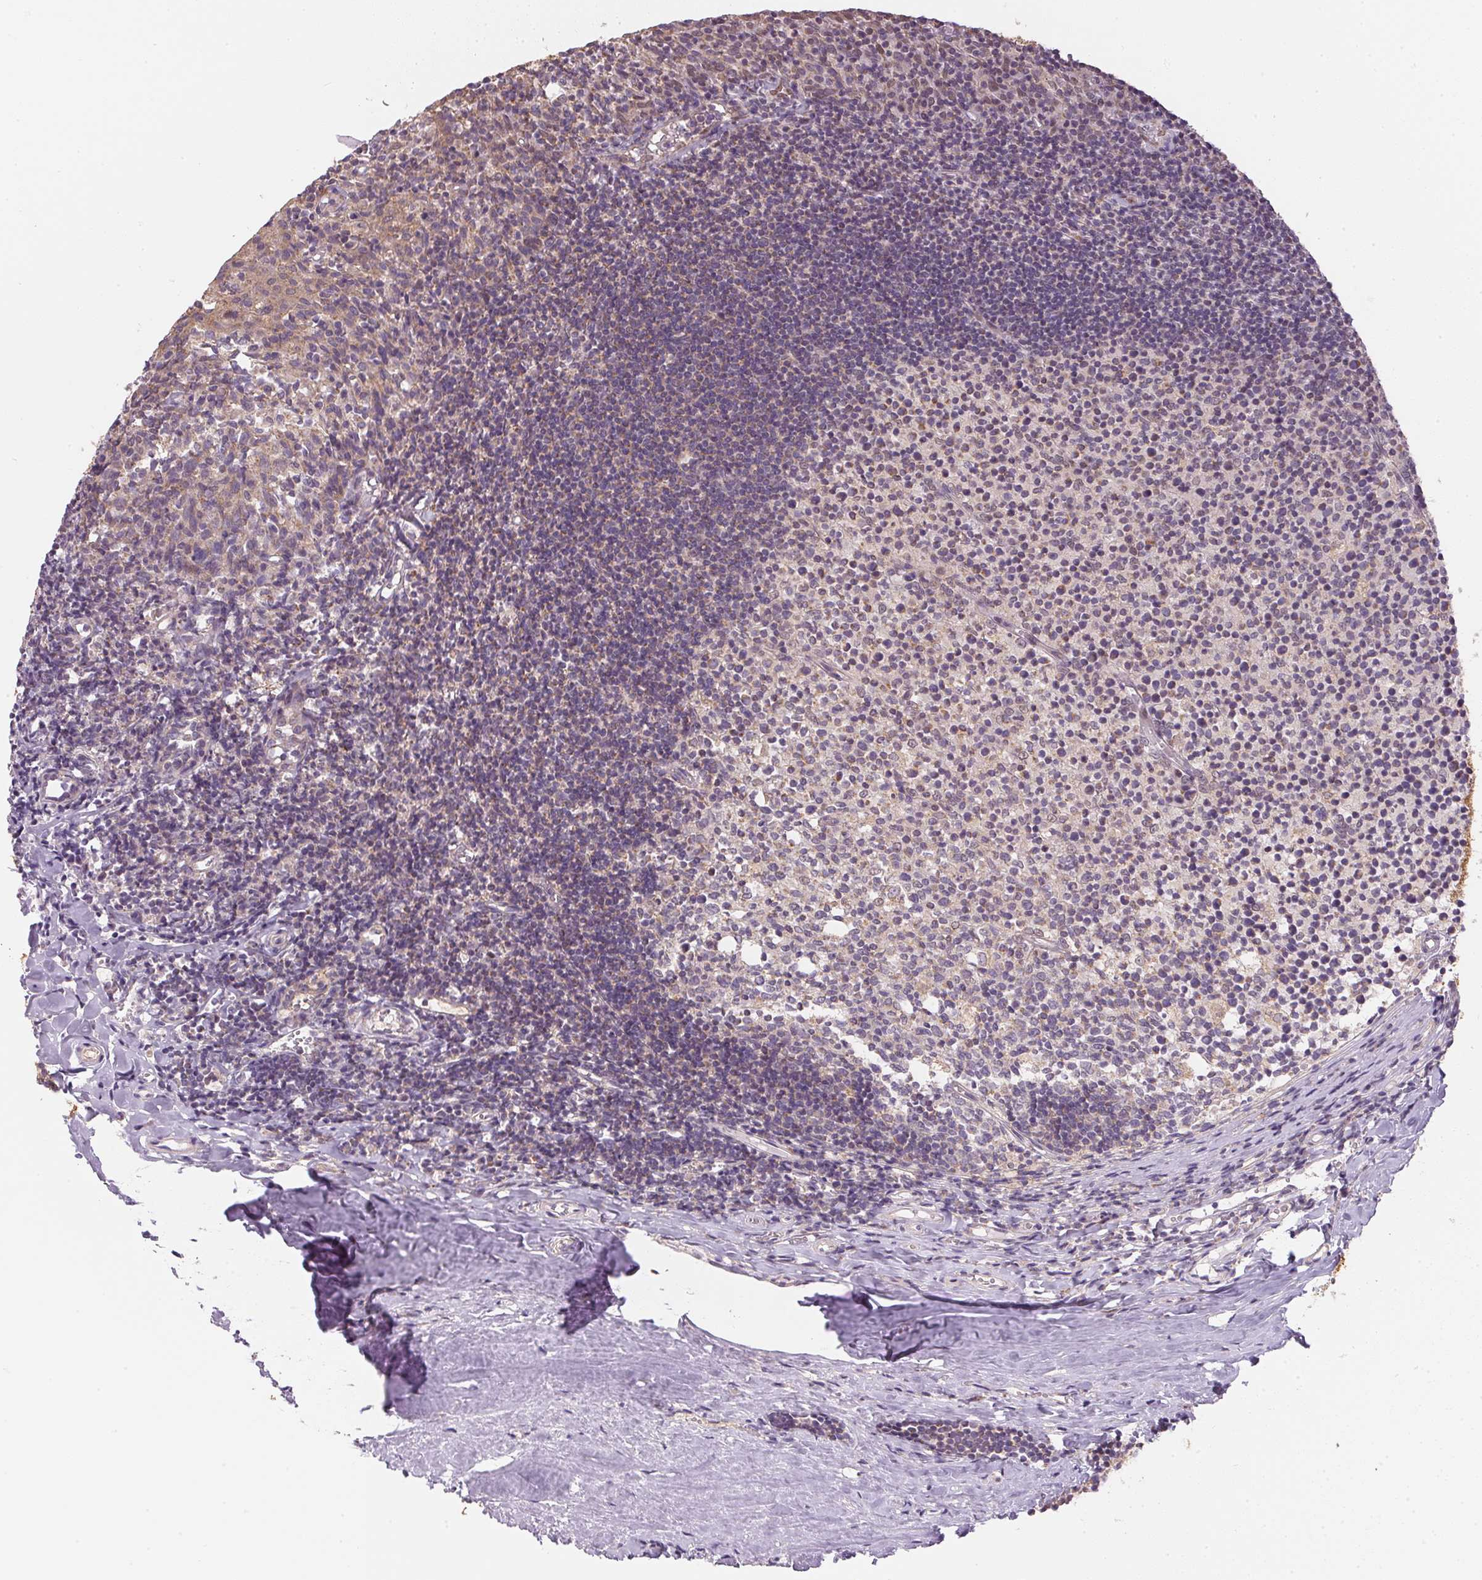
{"staining": {"intensity": "weak", "quantity": "<25%", "location": "cytoplasmic/membranous"}, "tissue": "tonsil", "cell_type": "Germinal center cells", "image_type": "normal", "snomed": [{"axis": "morphology", "description": "Normal tissue, NOS"}, {"axis": "topography", "description": "Tonsil"}], "caption": "Immunohistochemistry (IHC) of benign human tonsil shows no expression in germinal center cells.", "gene": "SC5D", "patient": {"sex": "female", "age": 10}}